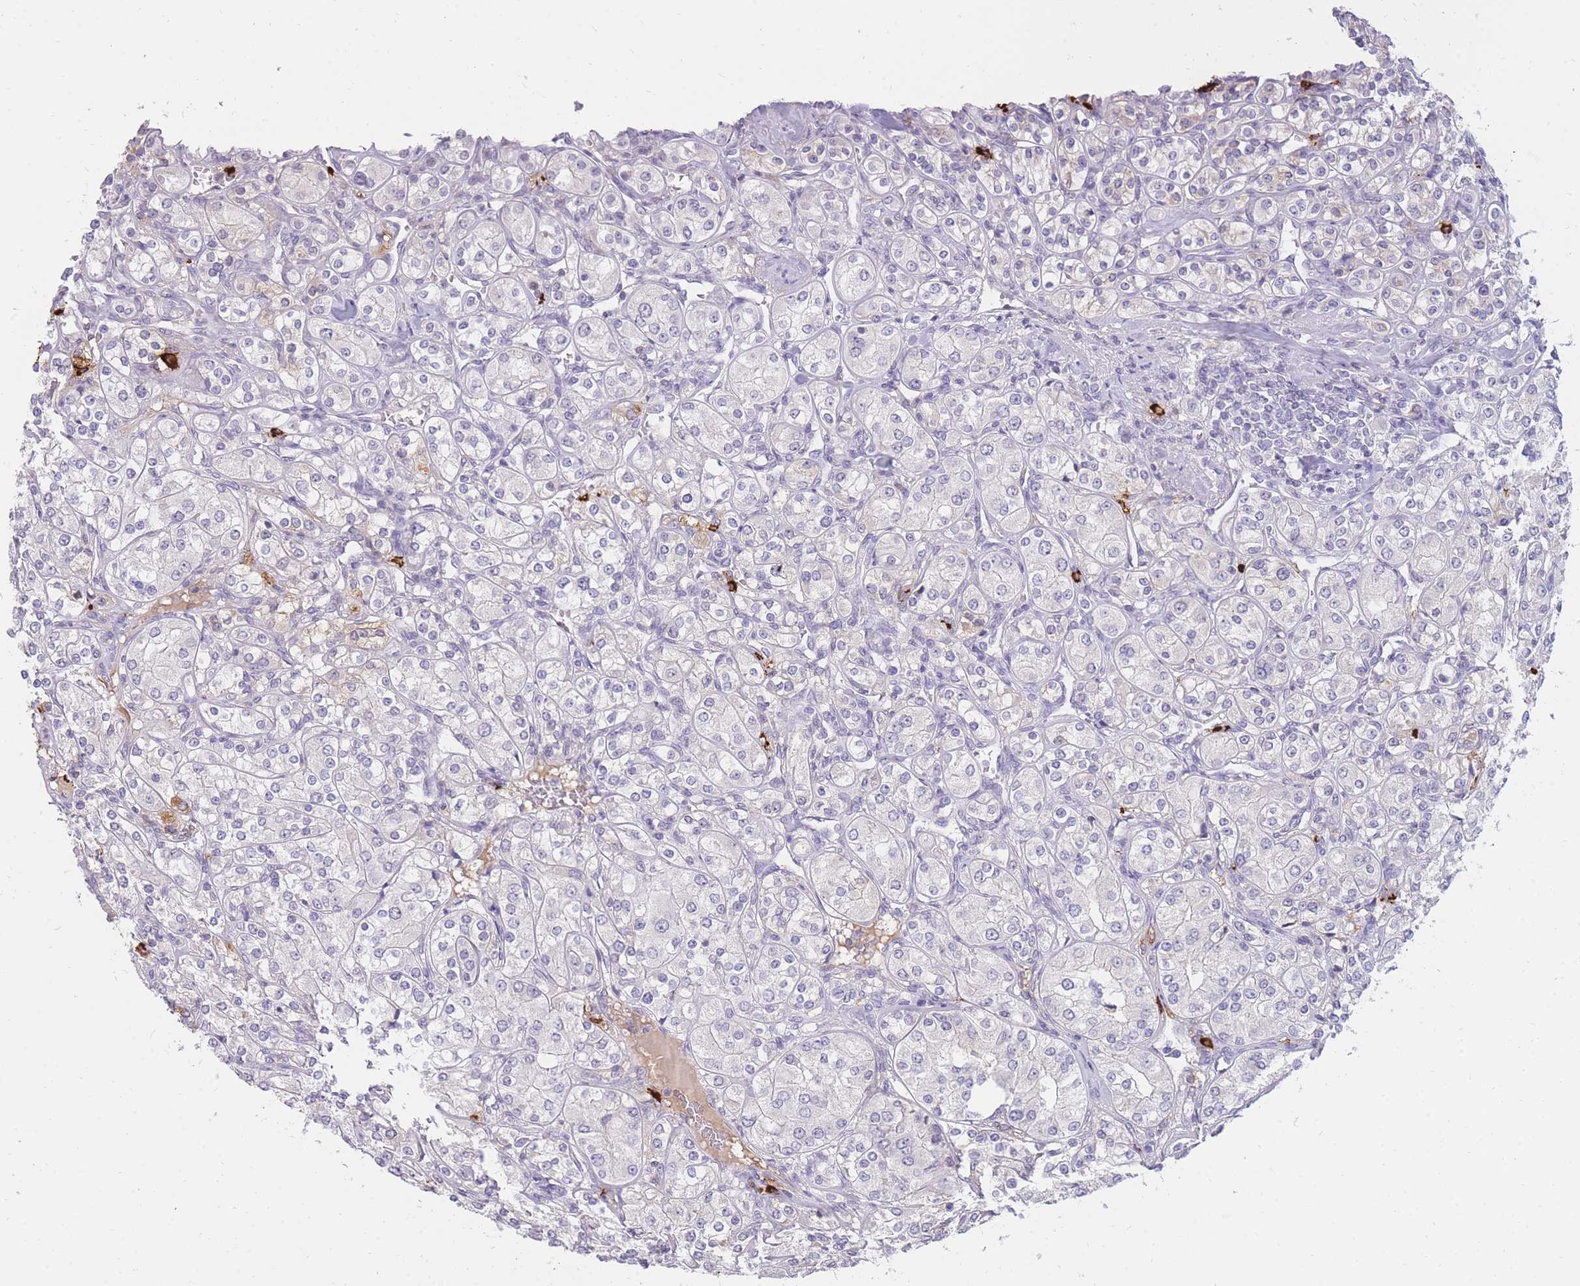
{"staining": {"intensity": "negative", "quantity": "none", "location": "none"}, "tissue": "renal cancer", "cell_type": "Tumor cells", "image_type": "cancer", "snomed": [{"axis": "morphology", "description": "Adenocarcinoma, NOS"}, {"axis": "topography", "description": "Kidney"}], "caption": "Renal adenocarcinoma stained for a protein using immunohistochemistry displays no positivity tumor cells.", "gene": "TPSD1", "patient": {"sex": "male", "age": 77}}